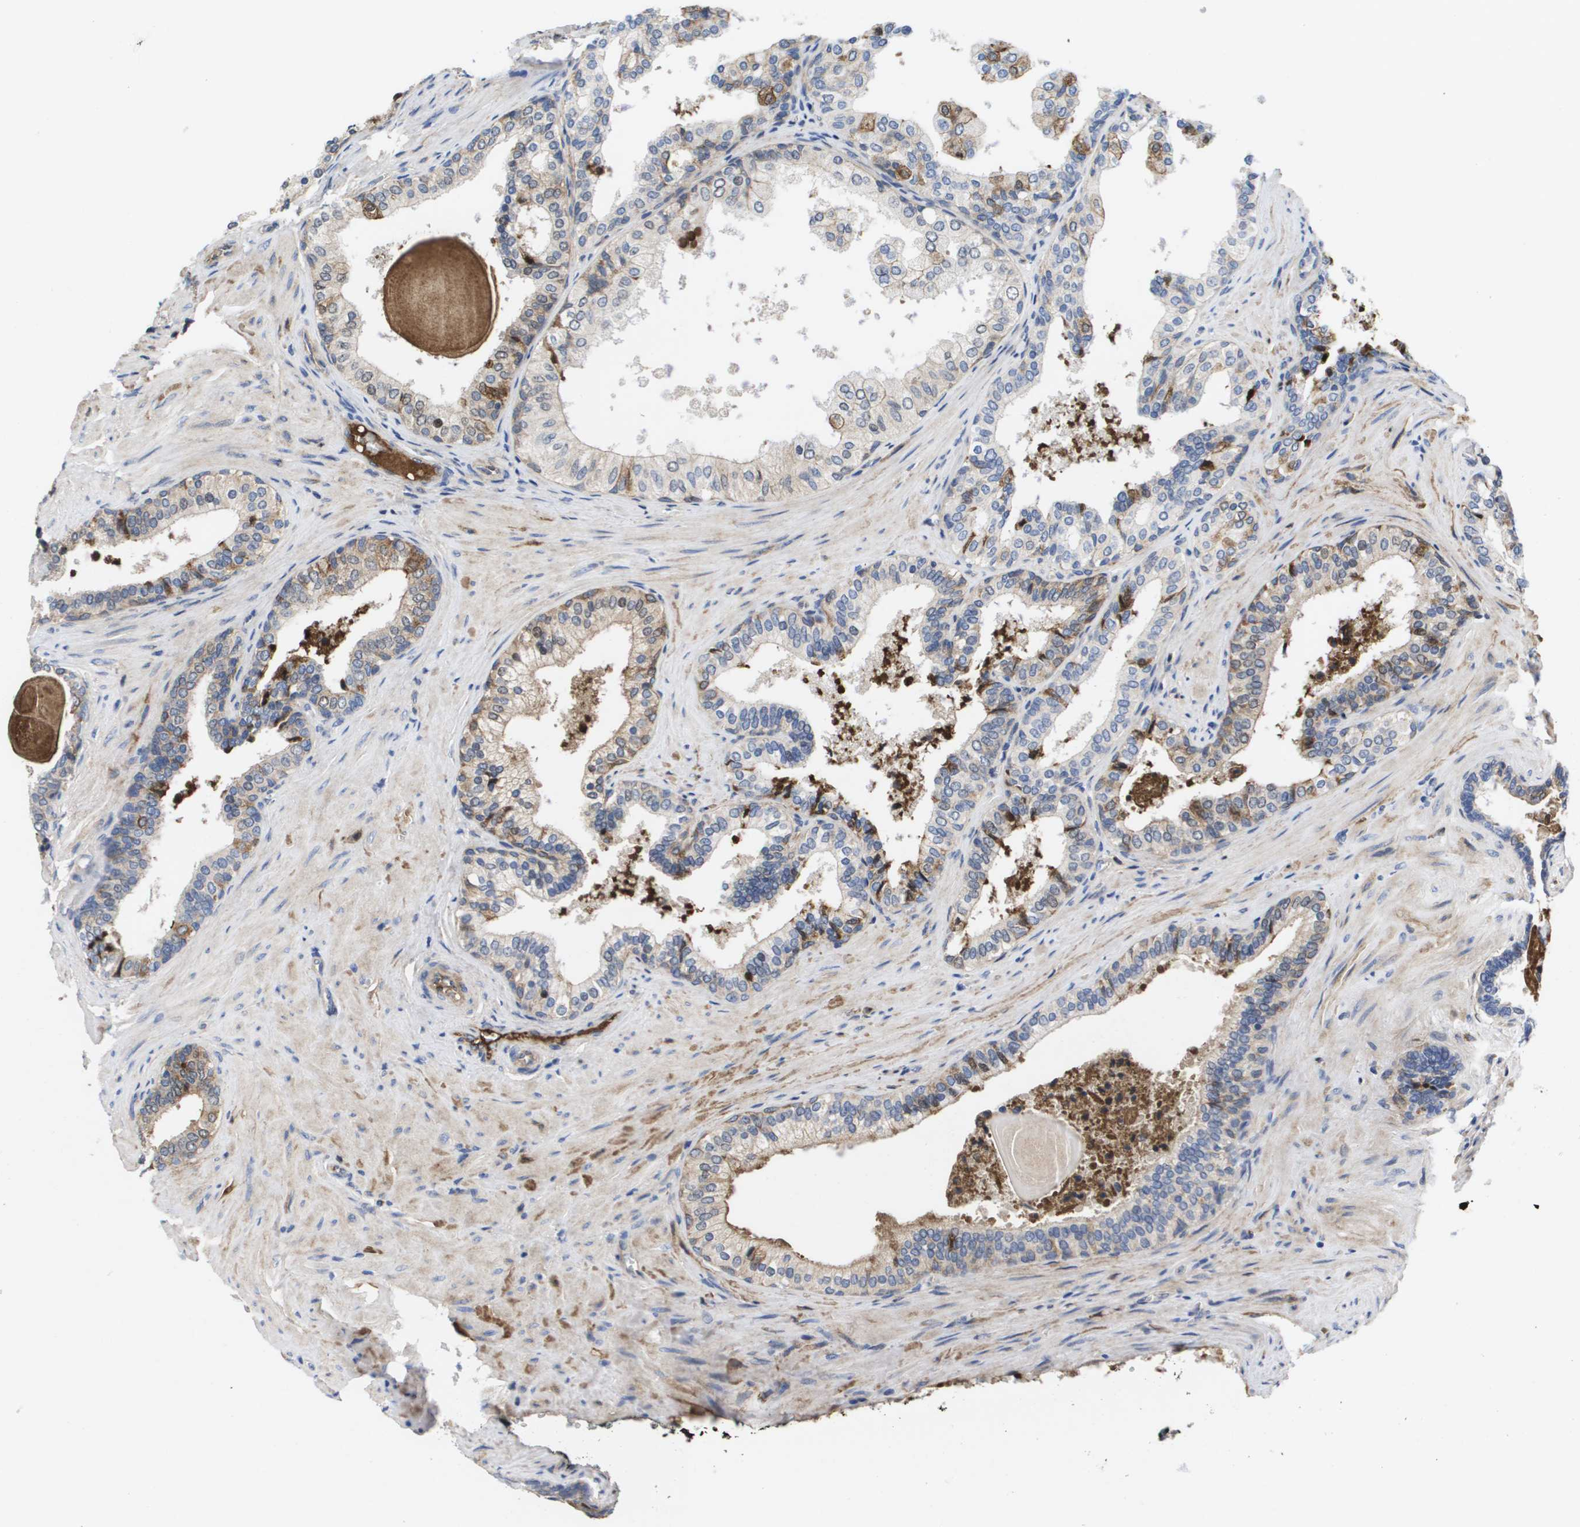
{"staining": {"intensity": "weak", "quantity": "25%-75%", "location": "cytoplasmic/membranous"}, "tissue": "prostate cancer", "cell_type": "Tumor cells", "image_type": "cancer", "snomed": [{"axis": "morphology", "description": "Adenocarcinoma, Low grade"}, {"axis": "topography", "description": "Prostate"}], "caption": "Tumor cells exhibit weak cytoplasmic/membranous staining in approximately 25%-75% of cells in prostate cancer (adenocarcinoma (low-grade)).", "gene": "SERPINC1", "patient": {"sex": "male", "age": 60}}